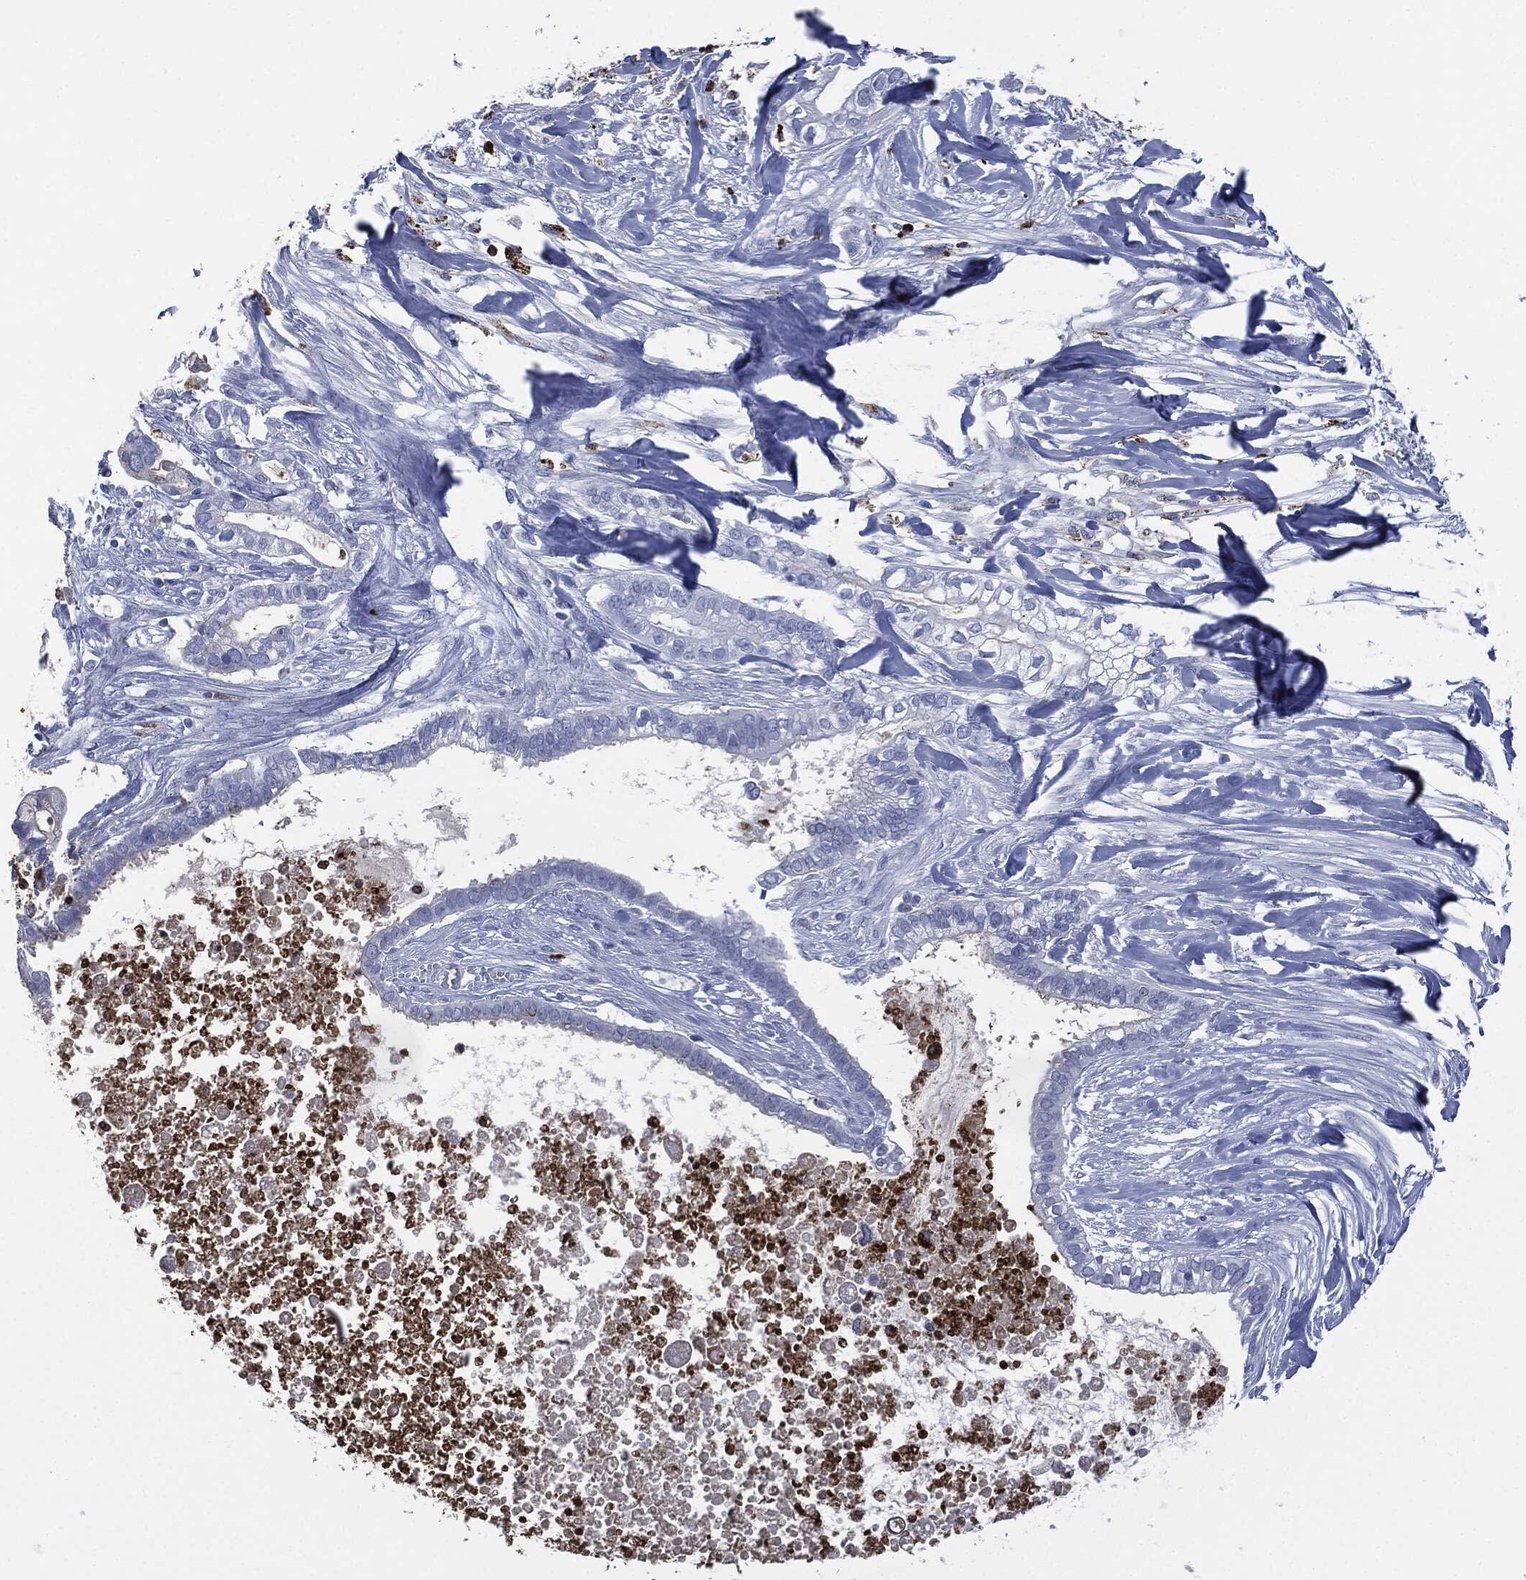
{"staining": {"intensity": "negative", "quantity": "none", "location": "none"}, "tissue": "pancreatic cancer", "cell_type": "Tumor cells", "image_type": "cancer", "snomed": [{"axis": "morphology", "description": "Adenocarcinoma, NOS"}, {"axis": "topography", "description": "Pancreas"}], "caption": "Human pancreatic adenocarcinoma stained for a protein using immunohistochemistry demonstrates no staining in tumor cells.", "gene": "CEACAM8", "patient": {"sex": "male", "age": 61}}